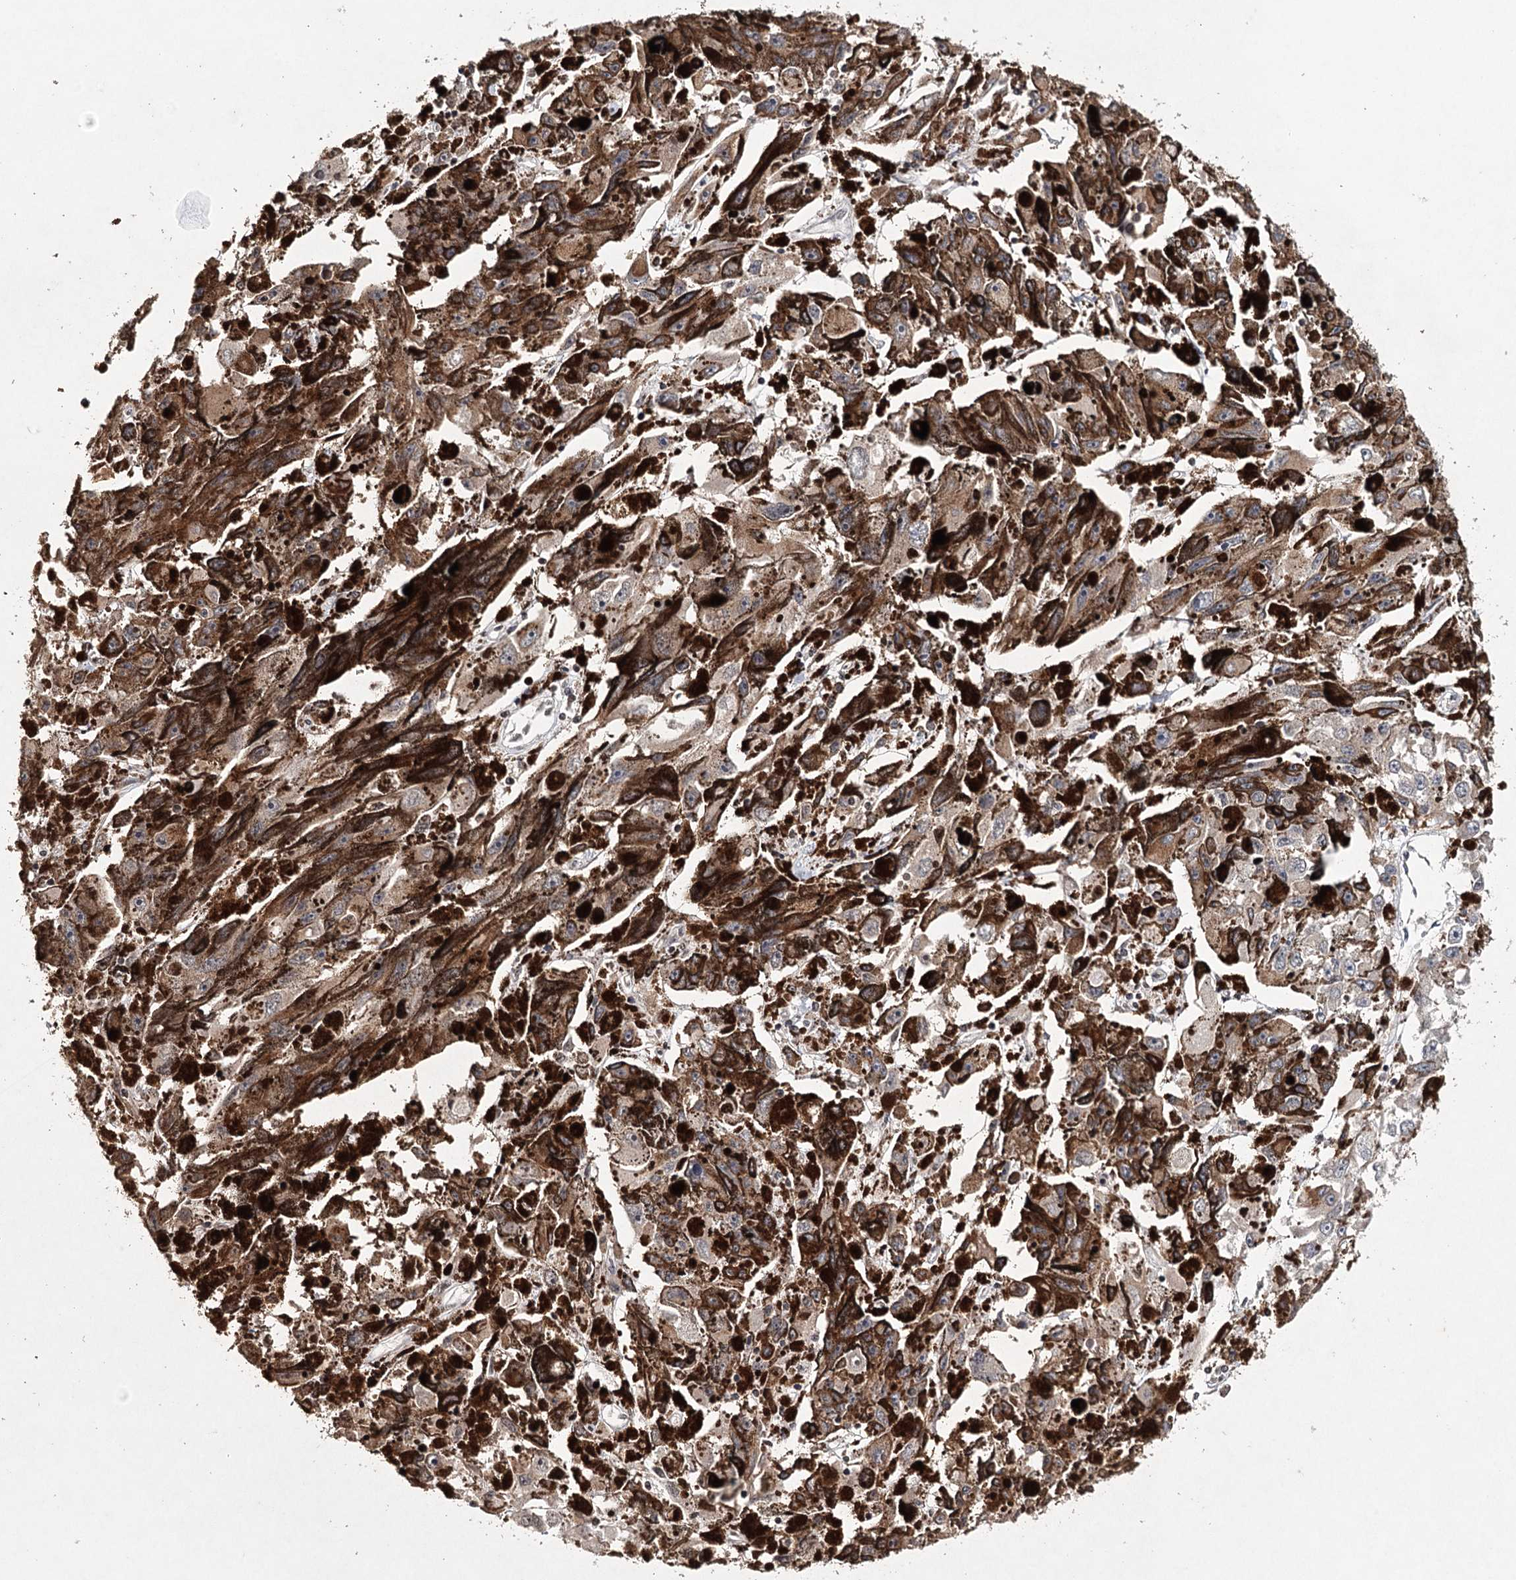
{"staining": {"intensity": "moderate", "quantity": ">75%", "location": "cytoplasmic/membranous"}, "tissue": "melanoma", "cell_type": "Tumor cells", "image_type": "cancer", "snomed": [{"axis": "morphology", "description": "Malignant melanoma, NOS"}, {"axis": "topography", "description": "Skin"}], "caption": "This is an image of IHC staining of malignant melanoma, which shows moderate positivity in the cytoplasmic/membranous of tumor cells.", "gene": "ICOS", "patient": {"sex": "female", "age": 104}}